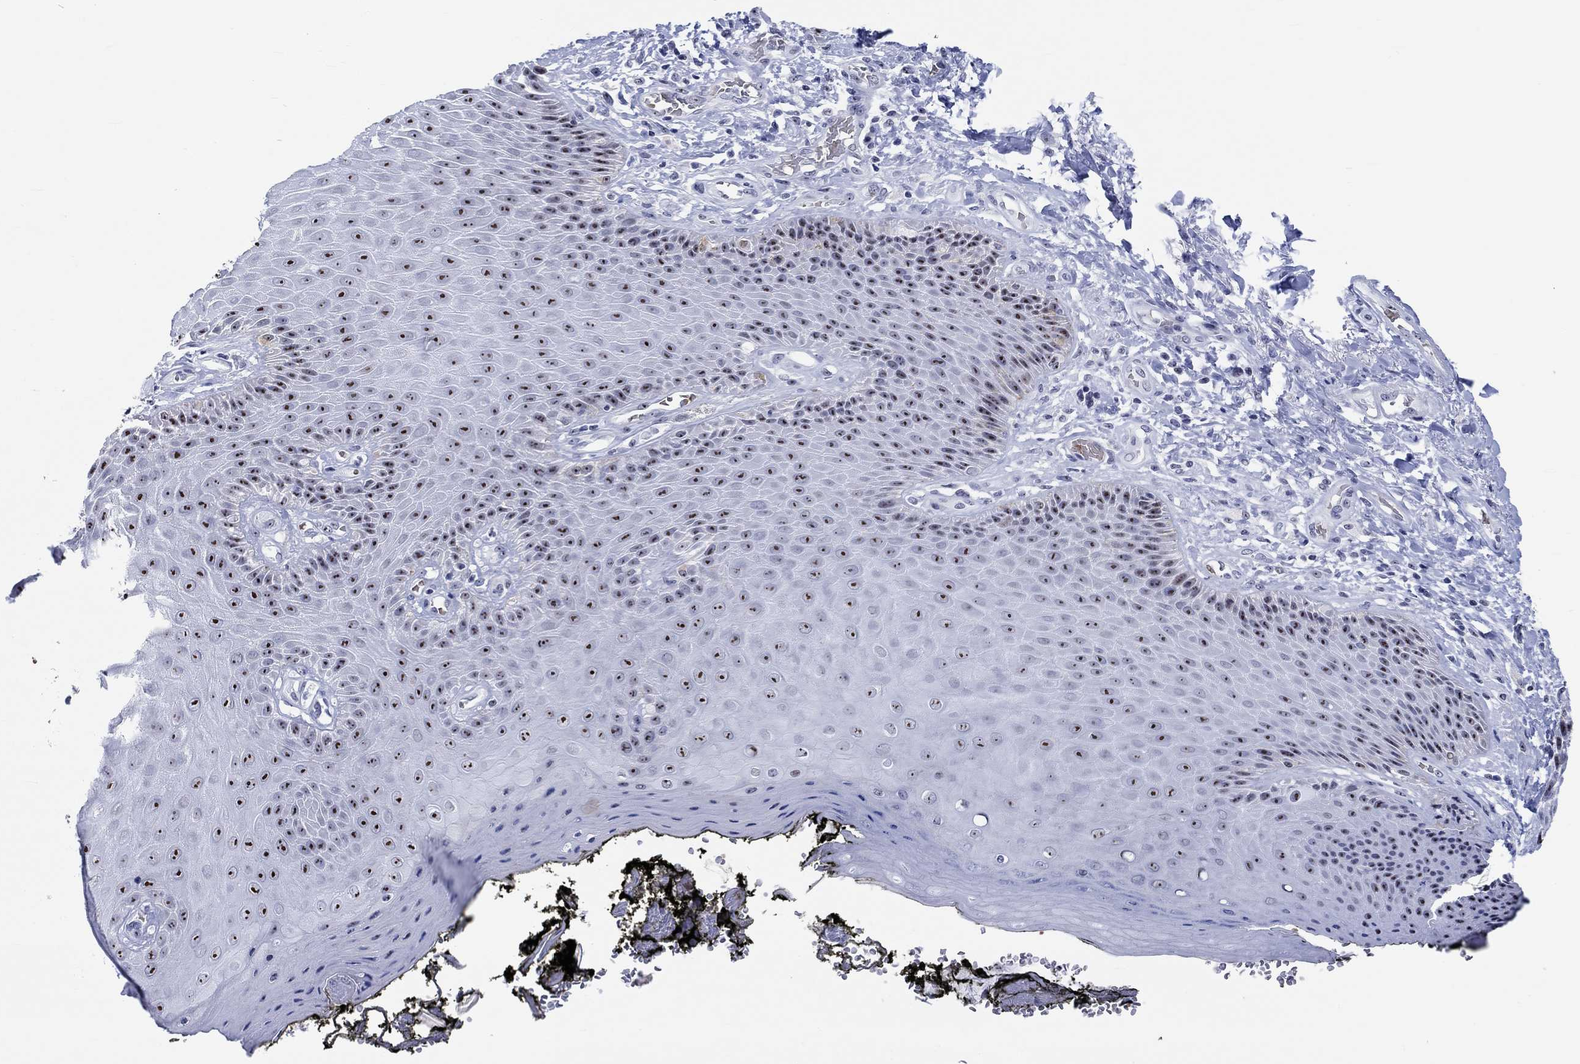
{"staining": {"intensity": "strong", "quantity": ">75%", "location": "nuclear"}, "tissue": "skin", "cell_type": "Epidermal cells", "image_type": "normal", "snomed": [{"axis": "morphology", "description": "Normal tissue, NOS"}, {"axis": "topography", "description": "Anal"}, {"axis": "topography", "description": "Peripheral nerve tissue"}], "caption": "Protein expression by immunohistochemistry shows strong nuclear staining in about >75% of epidermal cells in normal skin. The staining is performed using DAB brown chromogen to label protein expression. The nuclei are counter-stained blue using hematoxylin.", "gene": "ZNF446", "patient": {"sex": "male", "age": 53}}